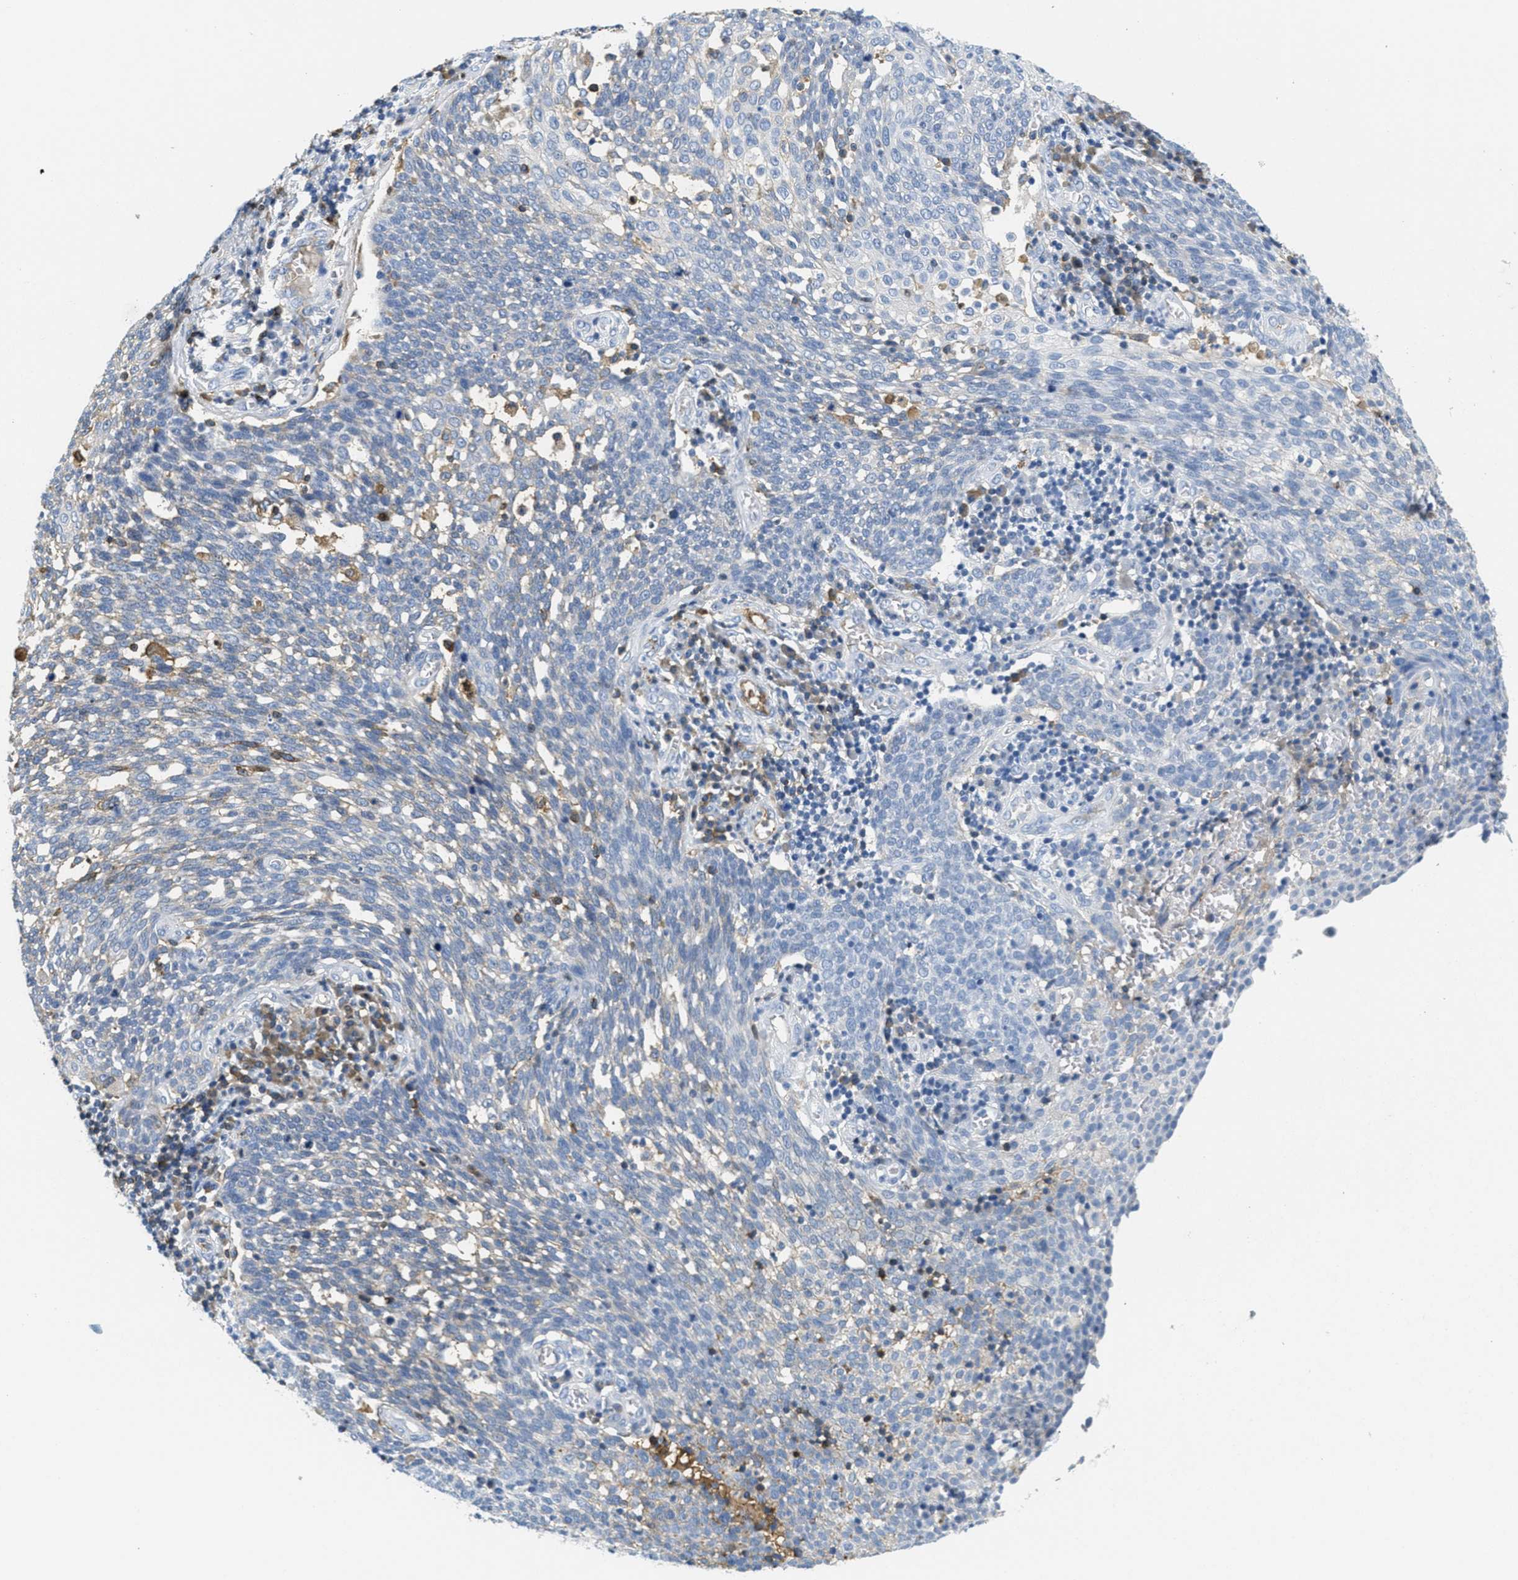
{"staining": {"intensity": "moderate", "quantity": "<25%", "location": "cytoplasmic/membranous"}, "tissue": "cervical cancer", "cell_type": "Tumor cells", "image_type": "cancer", "snomed": [{"axis": "morphology", "description": "Squamous cell carcinoma, NOS"}, {"axis": "topography", "description": "Cervix"}], "caption": "A high-resolution image shows IHC staining of cervical cancer, which exhibits moderate cytoplasmic/membranous positivity in about <25% of tumor cells.", "gene": "SERPINA1", "patient": {"sex": "female", "age": 34}}